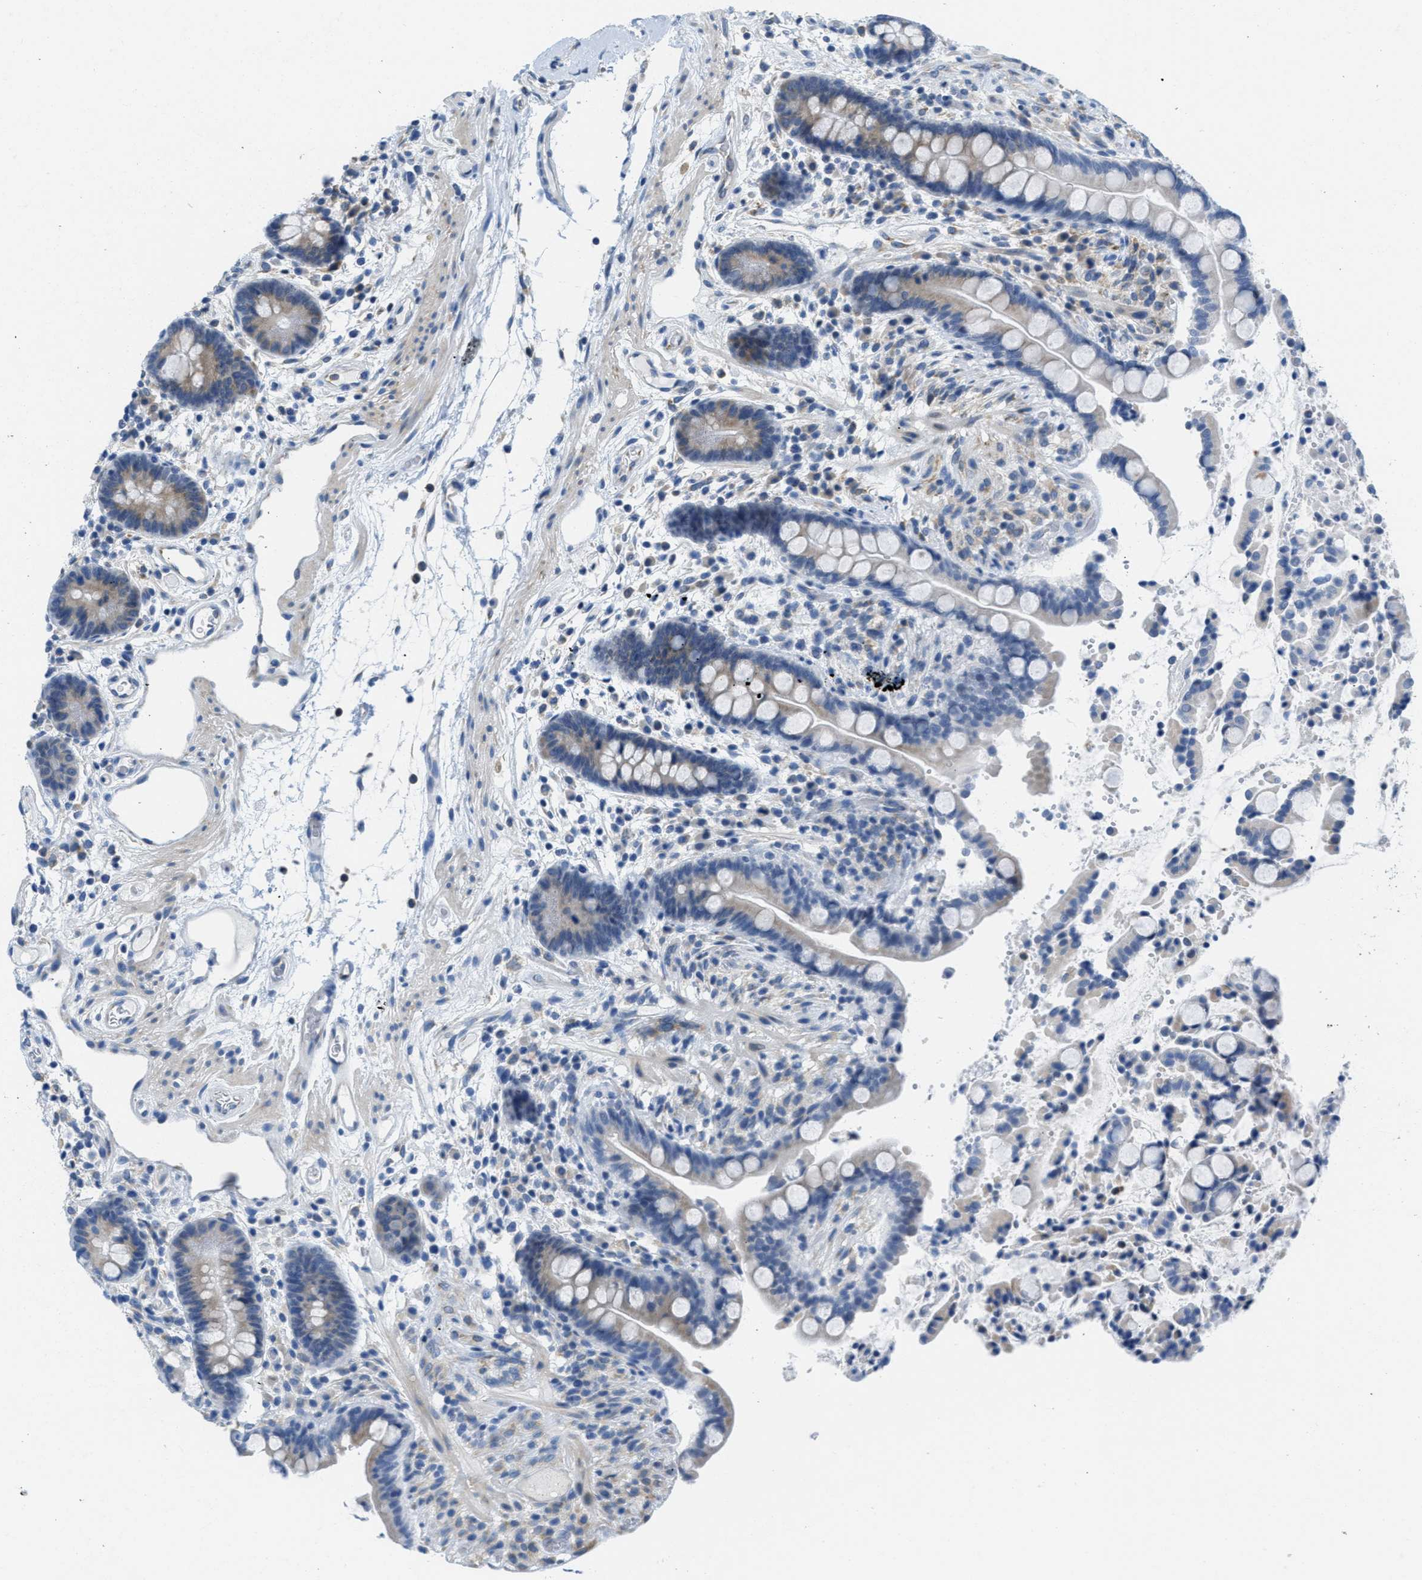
{"staining": {"intensity": "negative", "quantity": "none", "location": "none"}, "tissue": "colon", "cell_type": "Endothelial cells", "image_type": "normal", "snomed": [{"axis": "morphology", "description": "Normal tissue, NOS"}, {"axis": "topography", "description": "Colon"}], "caption": "The micrograph shows no staining of endothelial cells in normal colon. (Brightfield microscopy of DAB IHC at high magnification).", "gene": "PTDSS1", "patient": {"sex": "male", "age": 73}}